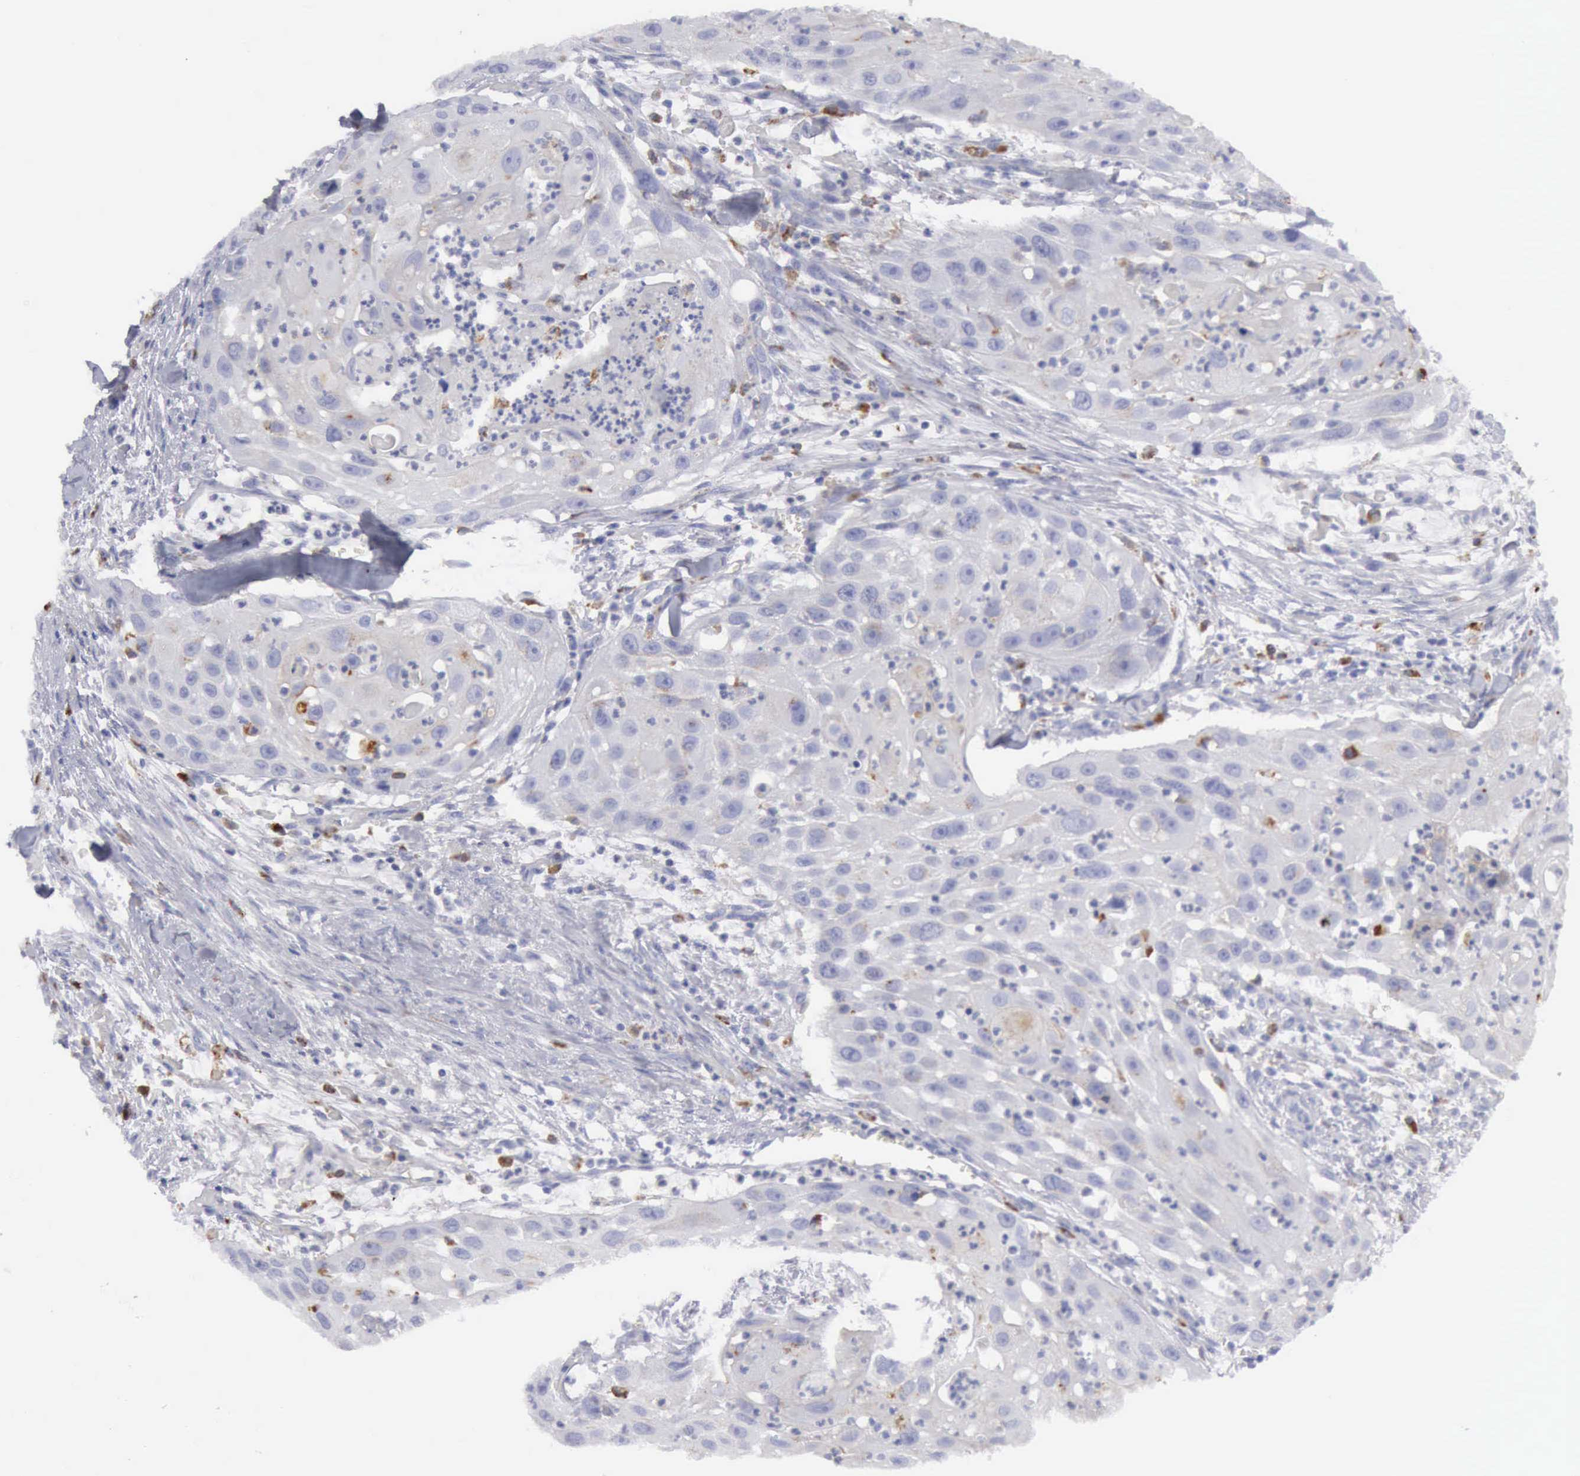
{"staining": {"intensity": "negative", "quantity": "none", "location": "none"}, "tissue": "head and neck cancer", "cell_type": "Tumor cells", "image_type": "cancer", "snomed": [{"axis": "morphology", "description": "Squamous cell carcinoma, NOS"}, {"axis": "topography", "description": "Head-Neck"}], "caption": "This is a image of immunohistochemistry staining of head and neck cancer (squamous cell carcinoma), which shows no positivity in tumor cells.", "gene": "CTSS", "patient": {"sex": "male", "age": 64}}